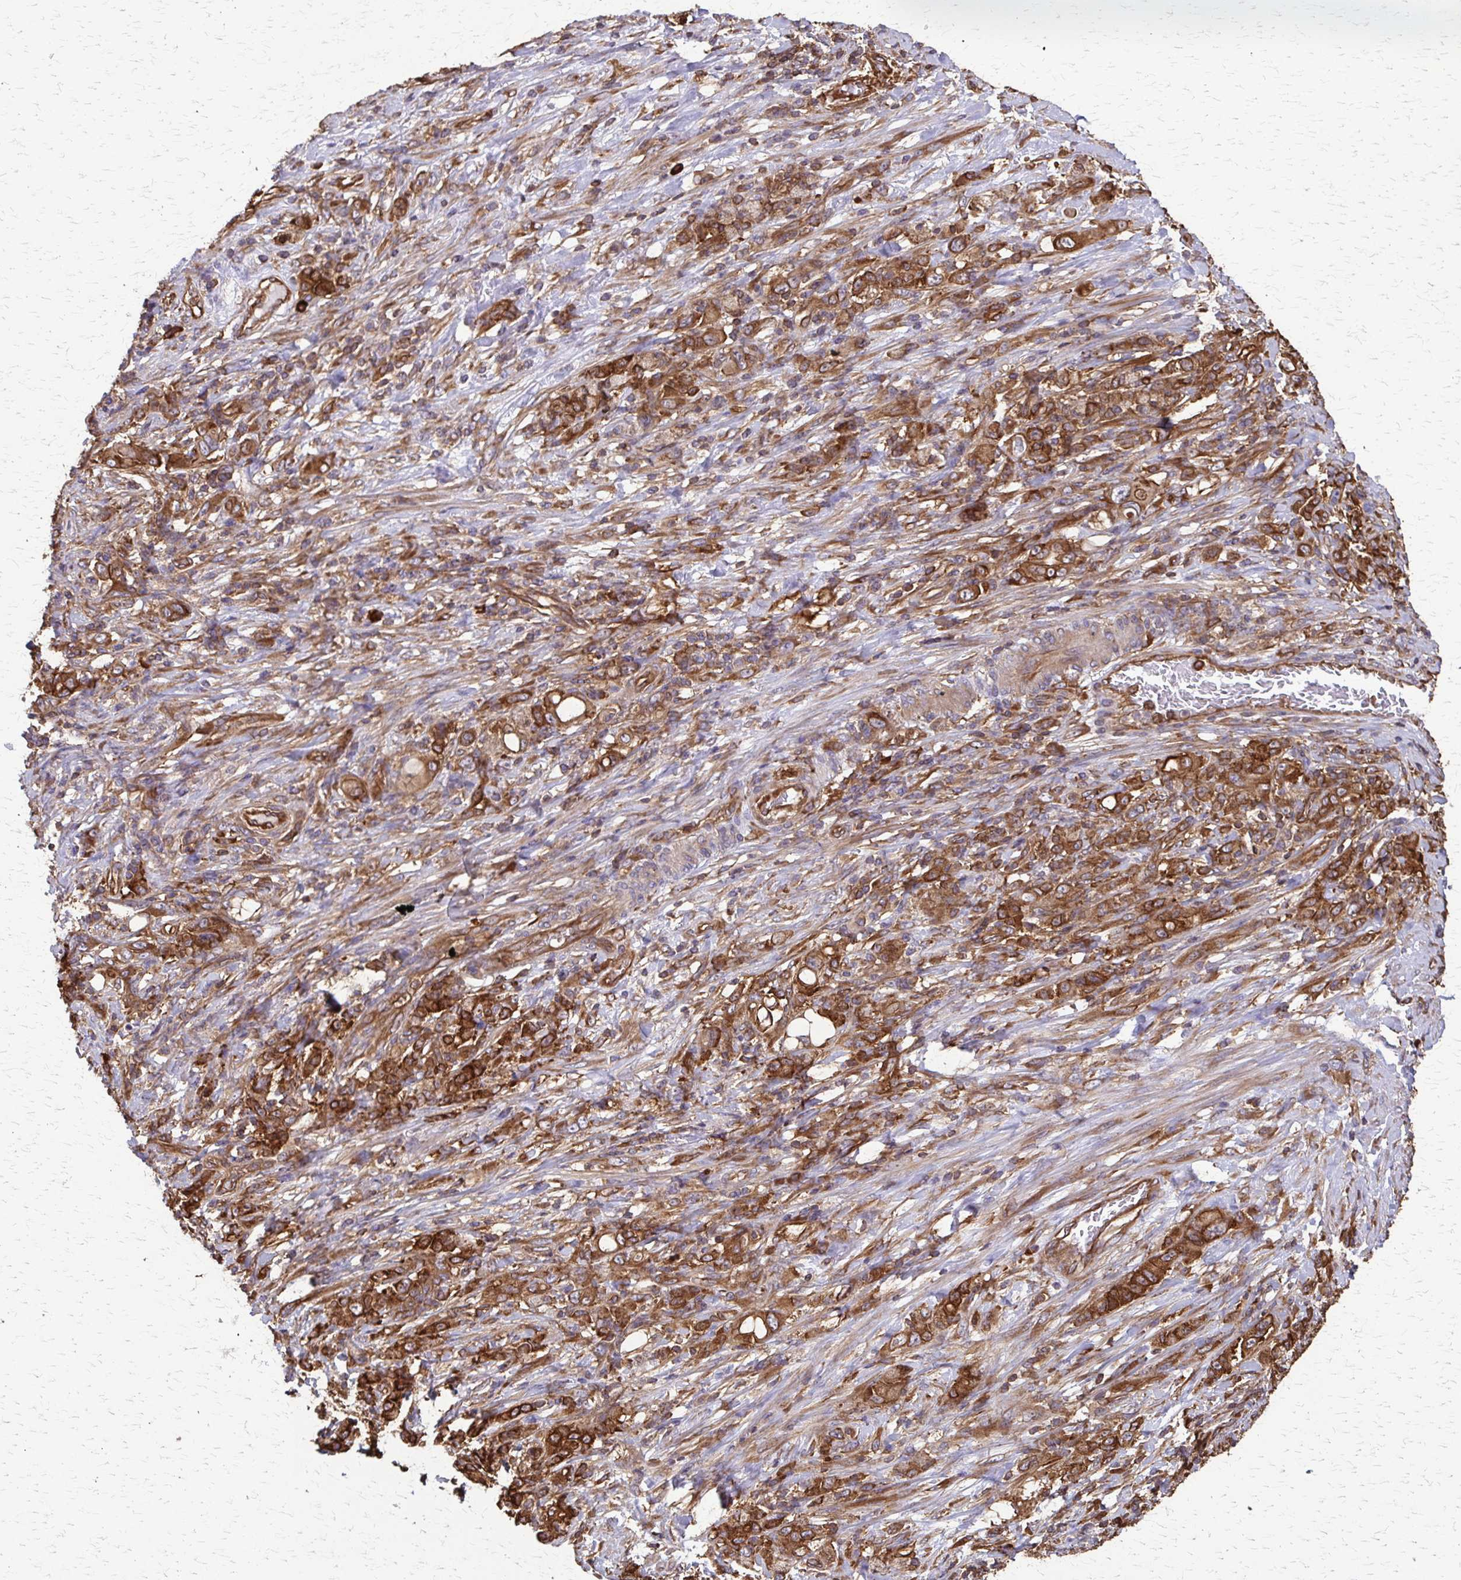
{"staining": {"intensity": "strong", "quantity": ">75%", "location": "cytoplasmic/membranous"}, "tissue": "stomach cancer", "cell_type": "Tumor cells", "image_type": "cancer", "snomed": [{"axis": "morphology", "description": "Adenocarcinoma, NOS"}, {"axis": "topography", "description": "Stomach"}], "caption": "A micrograph of adenocarcinoma (stomach) stained for a protein reveals strong cytoplasmic/membranous brown staining in tumor cells. (DAB (3,3'-diaminobenzidine) = brown stain, brightfield microscopy at high magnification).", "gene": "EEF2", "patient": {"sex": "female", "age": 79}}